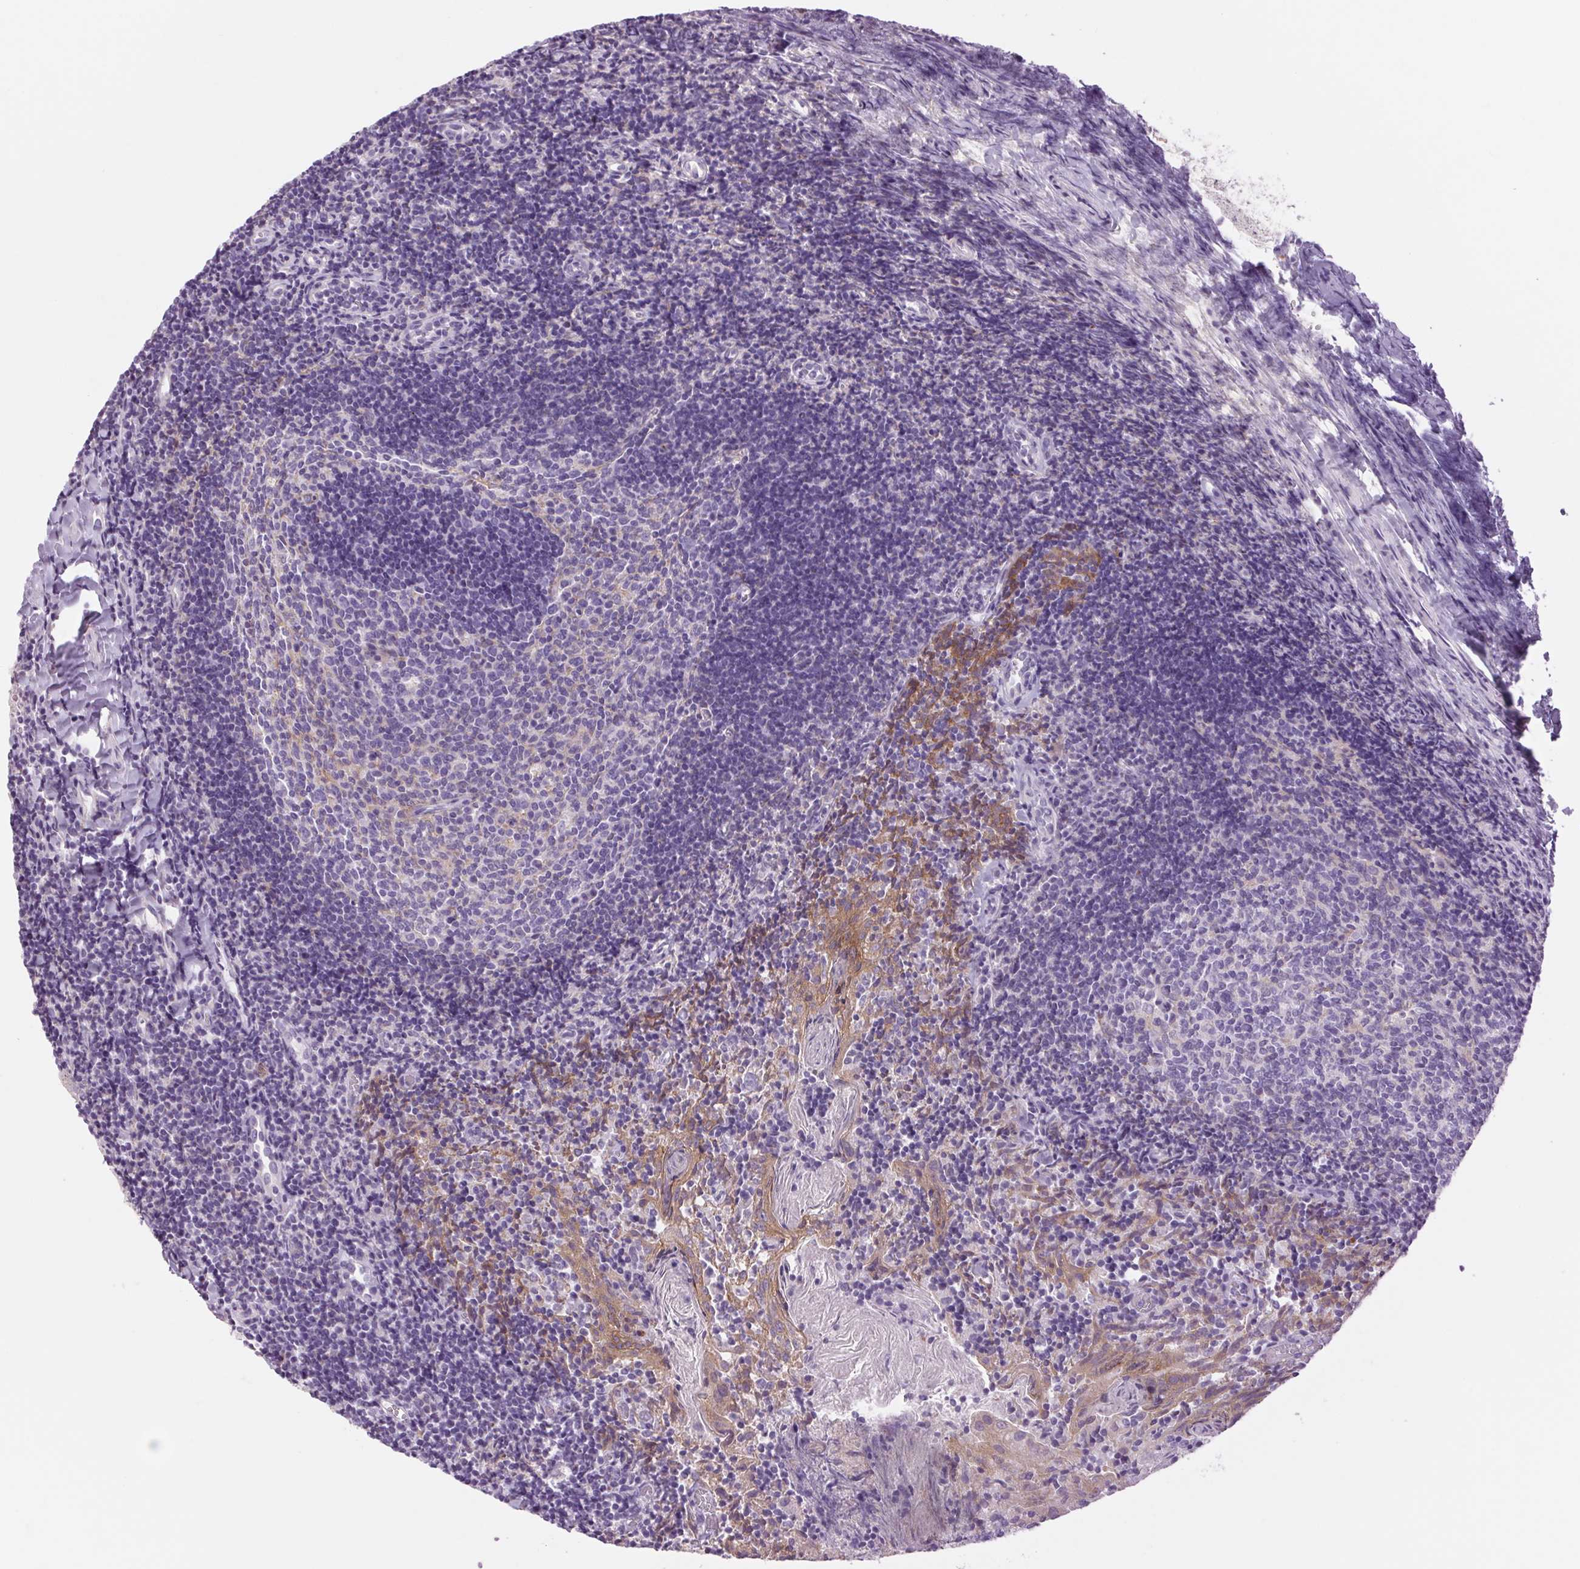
{"staining": {"intensity": "negative", "quantity": "none", "location": "none"}, "tissue": "tonsil", "cell_type": "Germinal center cells", "image_type": "normal", "snomed": [{"axis": "morphology", "description": "Normal tissue, NOS"}, {"axis": "topography", "description": "Tonsil"}], "caption": "A high-resolution photomicrograph shows IHC staining of benign tonsil, which reveals no significant staining in germinal center cells.", "gene": "SOWAHC", "patient": {"sex": "female", "age": 10}}